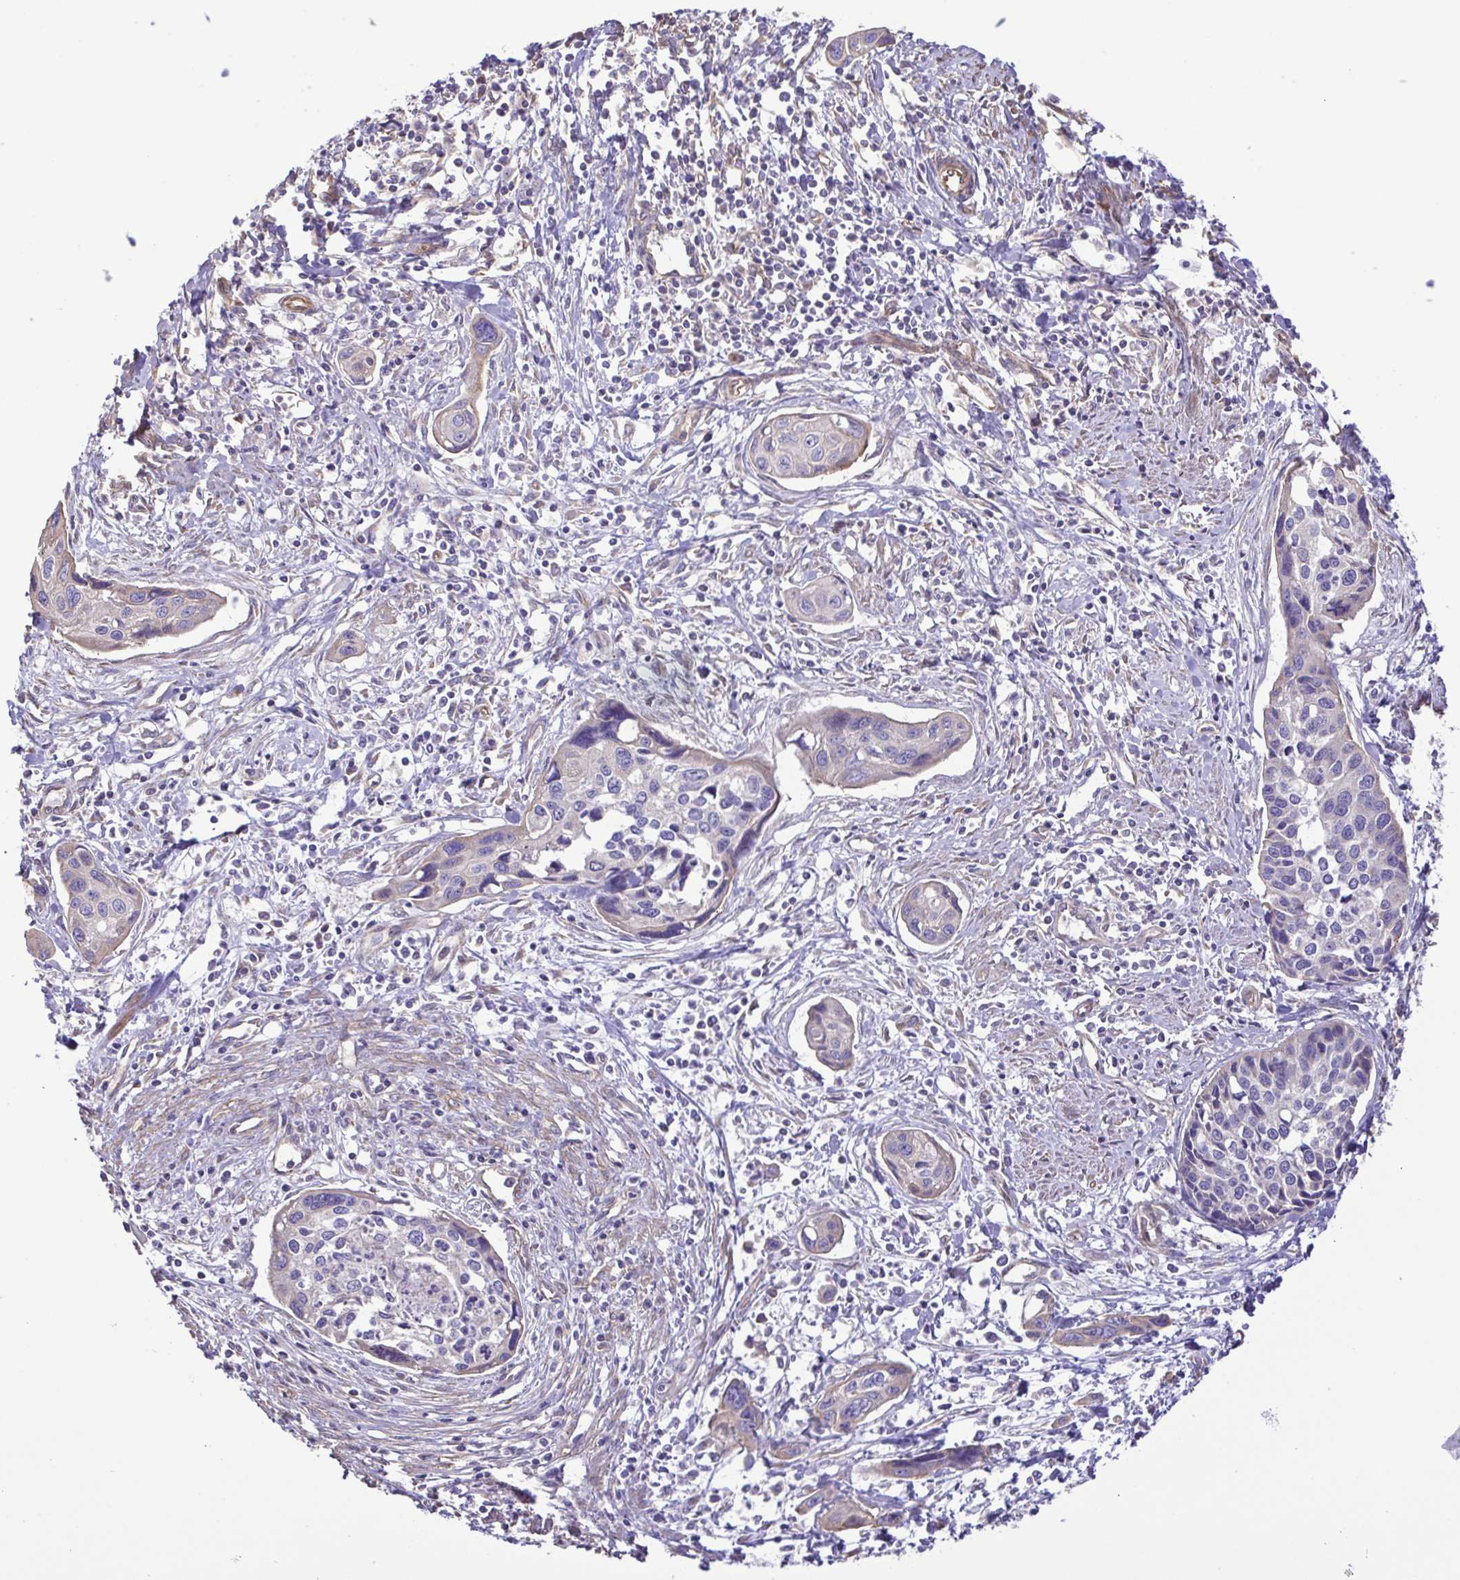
{"staining": {"intensity": "weak", "quantity": "<25%", "location": "cytoplasmic/membranous"}, "tissue": "cervical cancer", "cell_type": "Tumor cells", "image_type": "cancer", "snomed": [{"axis": "morphology", "description": "Squamous cell carcinoma, NOS"}, {"axis": "topography", "description": "Cervix"}], "caption": "The histopathology image reveals no staining of tumor cells in cervical cancer (squamous cell carcinoma). (Stains: DAB immunohistochemistry with hematoxylin counter stain, Microscopy: brightfield microscopy at high magnification).", "gene": "FLT1", "patient": {"sex": "female", "age": 31}}